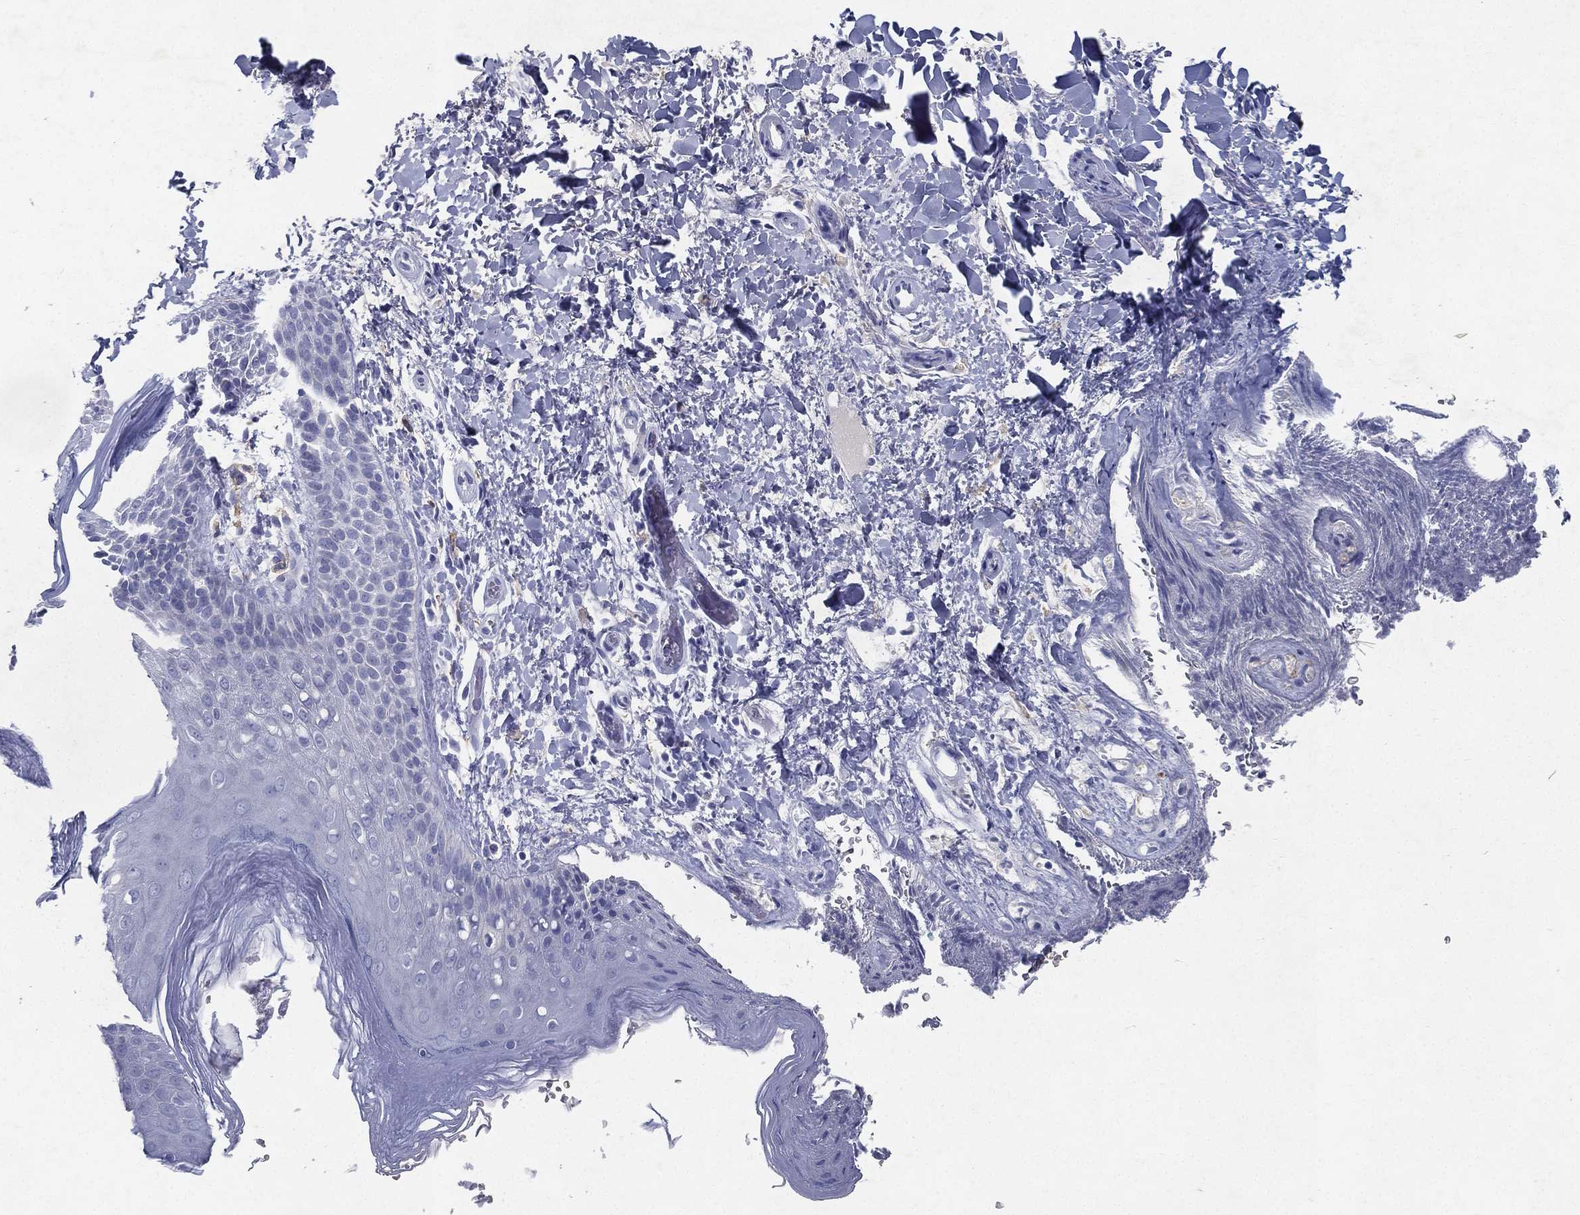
{"staining": {"intensity": "negative", "quantity": "none", "location": "none"}, "tissue": "skin", "cell_type": "Epidermal cells", "image_type": "normal", "snomed": [{"axis": "morphology", "description": "Normal tissue, NOS"}, {"axis": "topography", "description": "Anal"}], "caption": "A high-resolution photomicrograph shows IHC staining of benign skin, which exhibits no significant staining in epidermal cells.", "gene": "RGS13", "patient": {"sex": "male", "age": 36}}